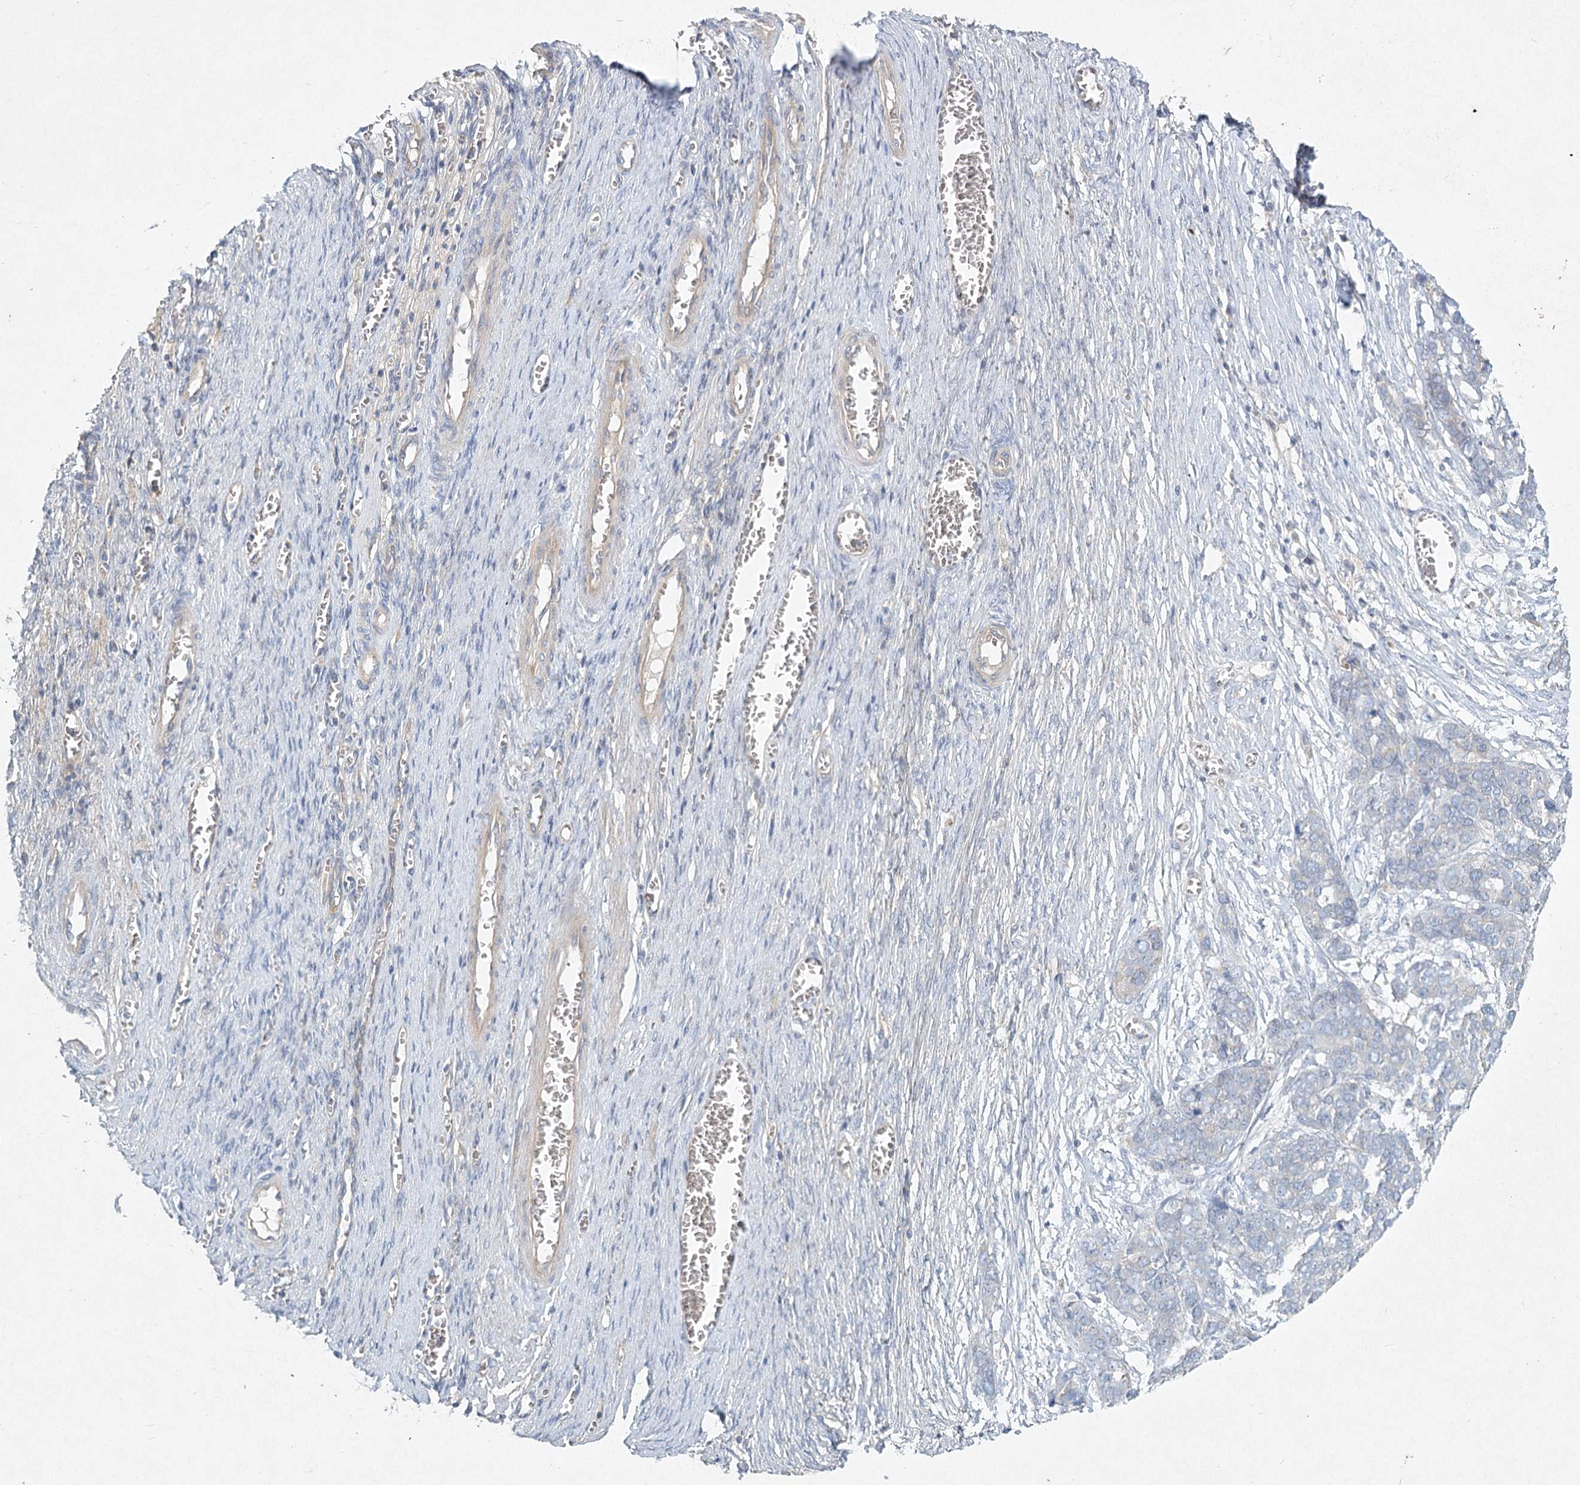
{"staining": {"intensity": "negative", "quantity": "none", "location": "none"}, "tissue": "ovarian cancer", "cell_type": "Tumor cells", "image_type": "cancer", "snomed": [{"axis": "morphology", "description": "Cystadenocarcinoma, serous, NOS"}, {"axis": "topography", "description": "Ovary"}], "caption": "The image displays no significant expression in tumor cells of ovarian serous cystadenocarcinoma. (DAB immunohistochemistry visualized using brightfield microscopy, high magnification).", "gene": "DNMBP", "patient": {"sex": "female", "age": 44}}